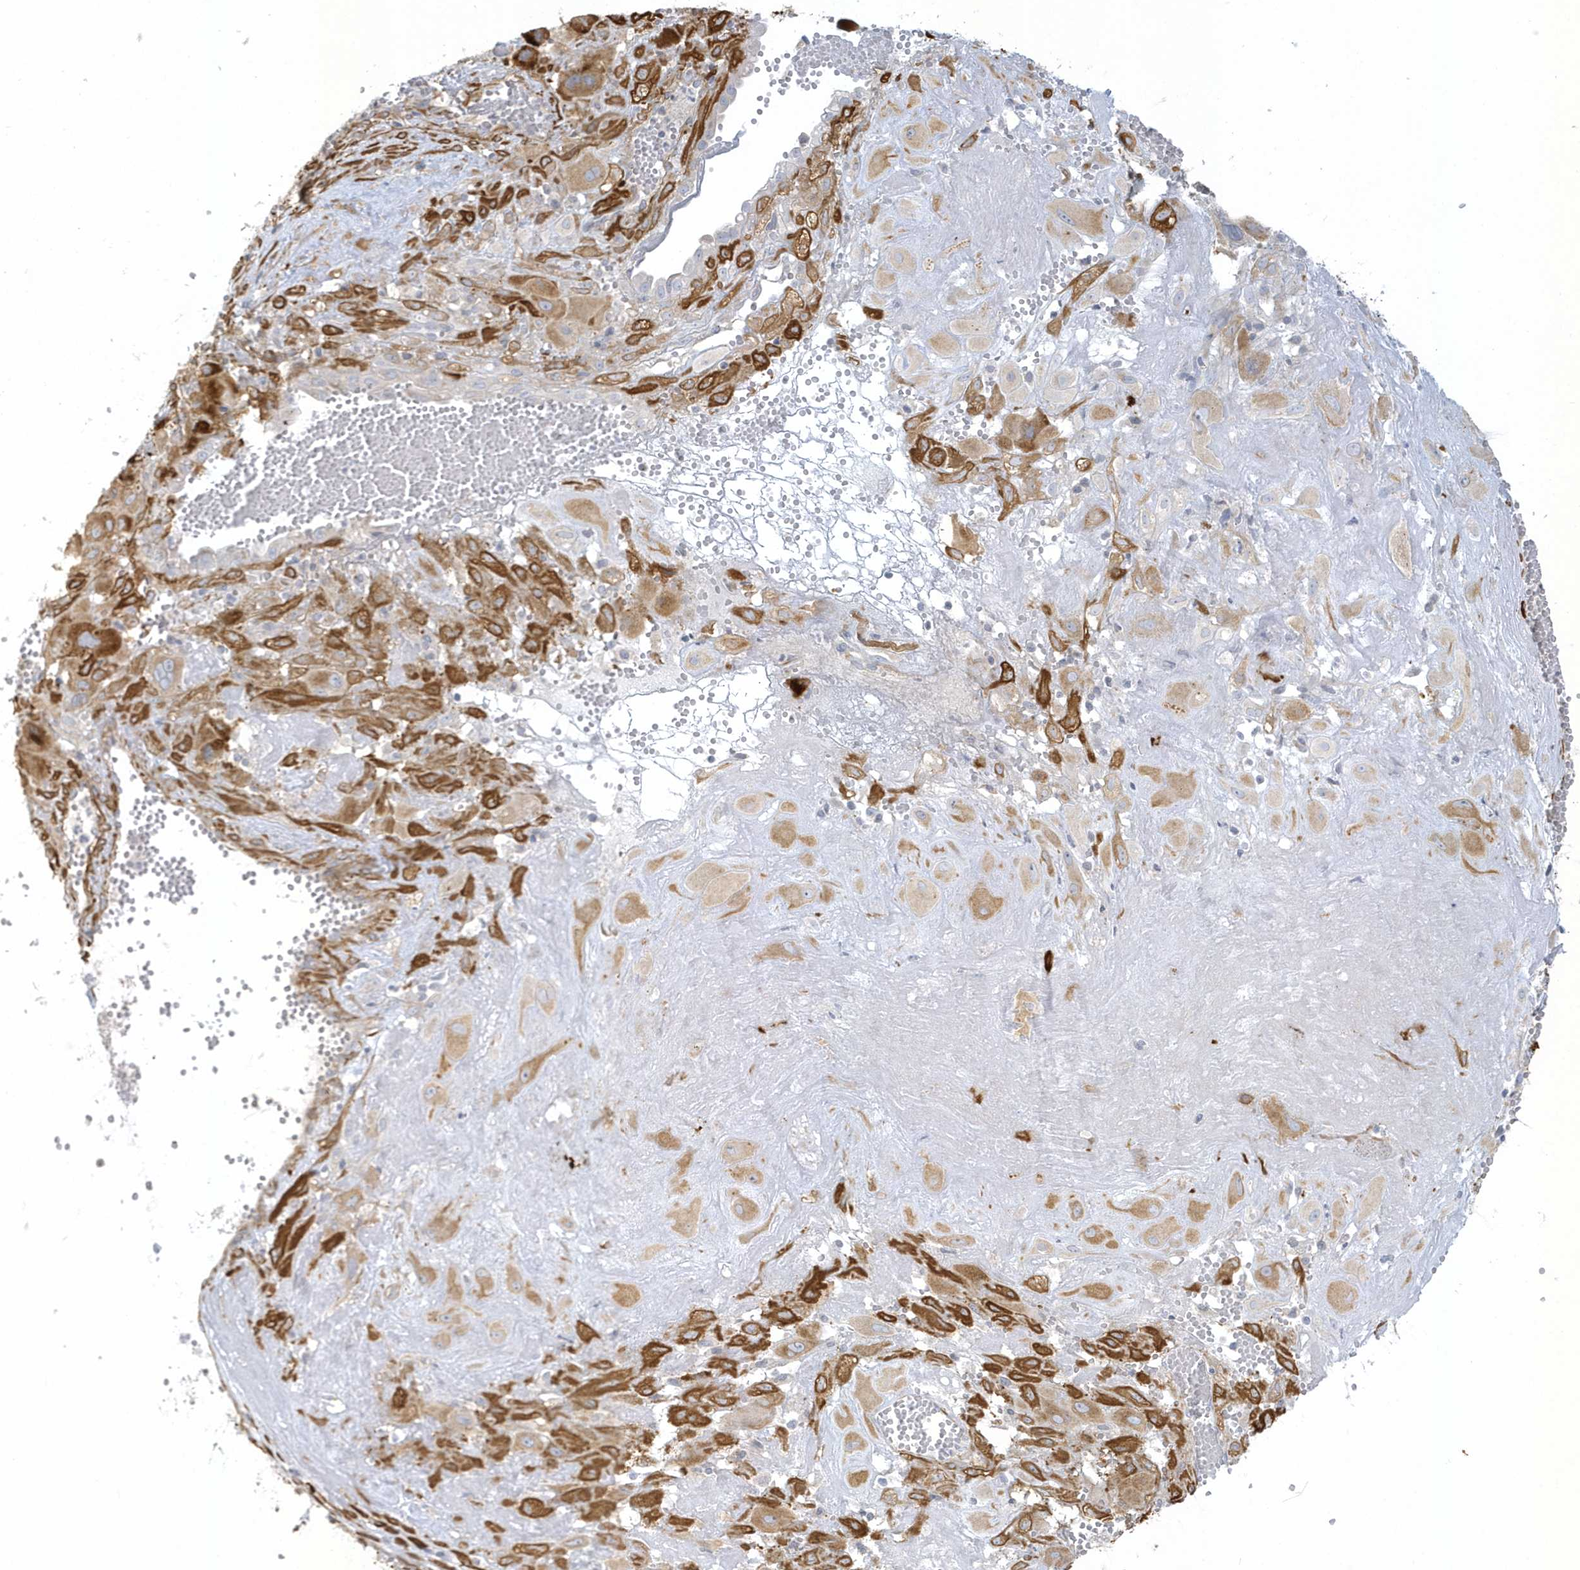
{"staining": {"intensity": "moderate", "quantity": ">75%", "location": "cytoplasmic/membranous"}, "tissue": "cervical cancer", "cell_type": "Tumor cells", "image_type": "cancer", "snomed": [{"axis": "morphology", "description": "Squamous cell carcinoma, NOS"}, {"axis": "topography", "description": "Cervix"}], "caption": "A high-resolution micrograph shows immunohistochemistry (IHC) staining of cervical cancer, which displays moderate cytoplasmic/membranous expression in approximately >75% of tumor cells.", "gene": "THADA", "patient": {"sex": "female", "age": 34}}